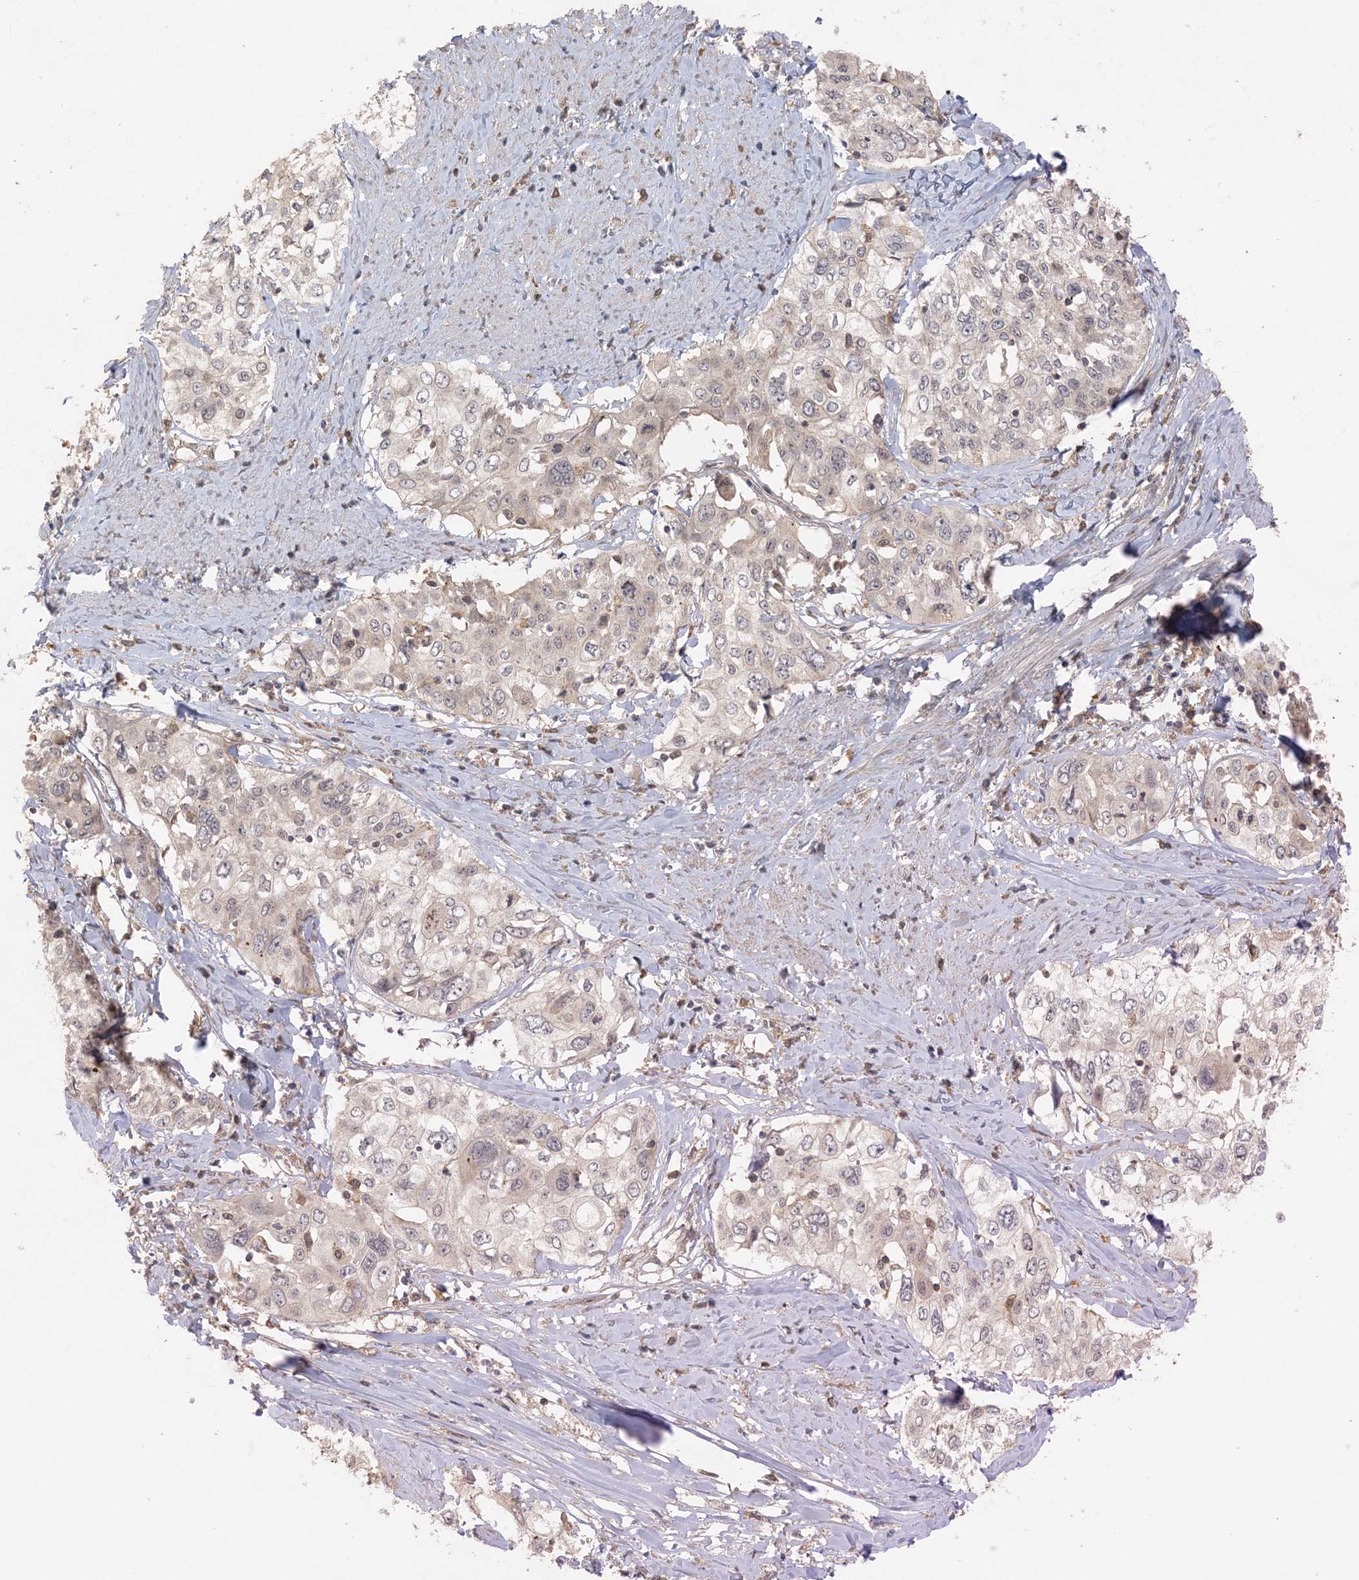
{"staining": {"intensity": "negative", "quantity": "none", "location": "none"}, "tissue": "cervical cancer", "cell_type": "Tumor cells", "image_type": "cancer", "snomed": [{"axis": "morphology", "description": "Squamous cell carcinoma, NOS"}, {"axis": "topography", "description": "Cervix"}], "caption": "Squamous cell carcinoma (cervical) stained for a protein using immunohistochemistry reveals no expression tumor cells.", "gene": "OBI1", "patient": {"sex": "female", "age": 31}}